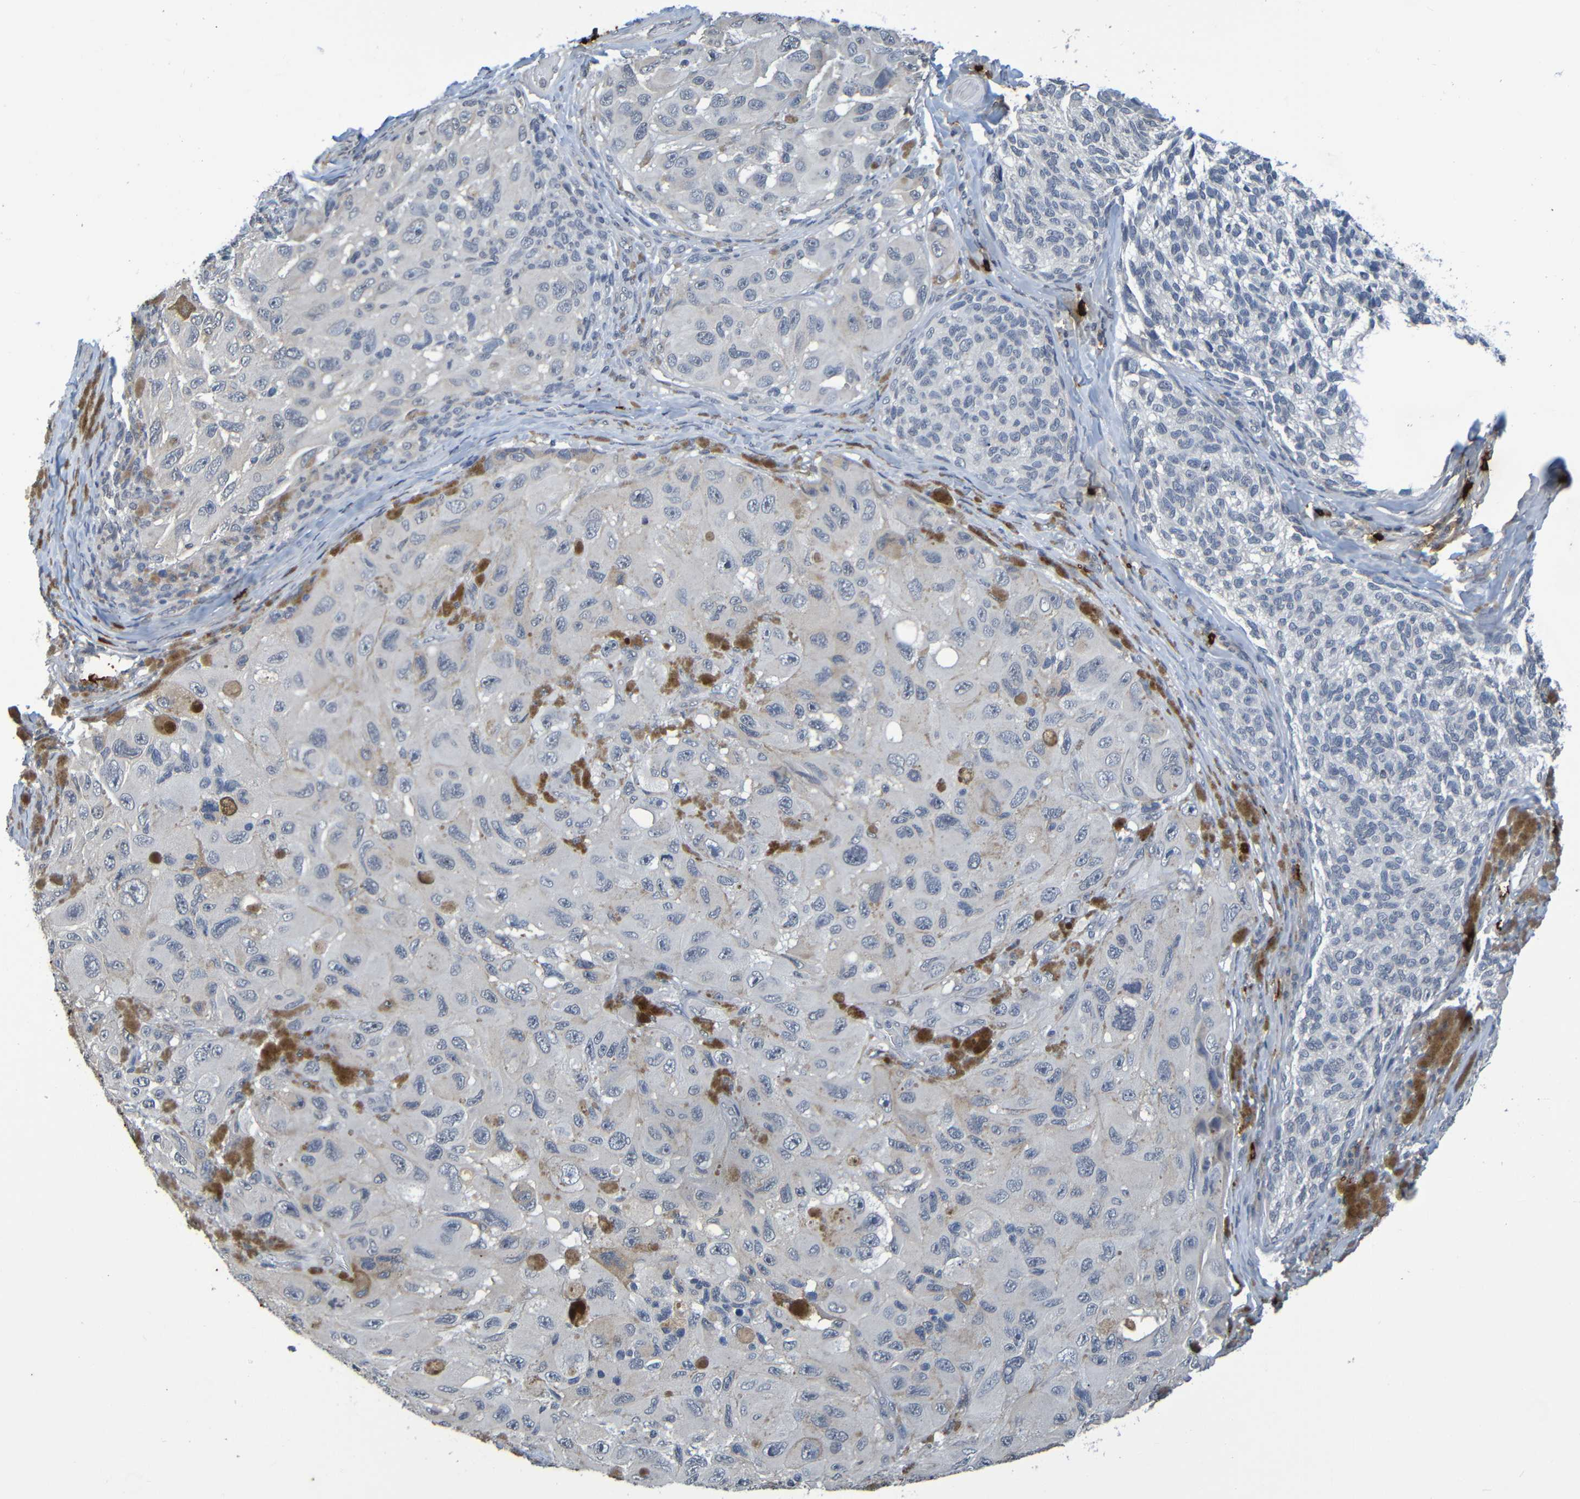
{"staining": {"intensity": "negative", "quantity": "none", "location": "none"}, "tissue": "melanoma", "cell_type": "Tumor cells", "image_type": "cancer", "snomed": [{"axis": "morphology", "description": "Malignant melanoma, NOS"}, {"axis": "topography", "description": "Skin"}], "caption": "IHC of melanoma exhibits no staining in tumor cells.", "gene": "C3AR1", "patient": {"sex": "female", "age": 73}}